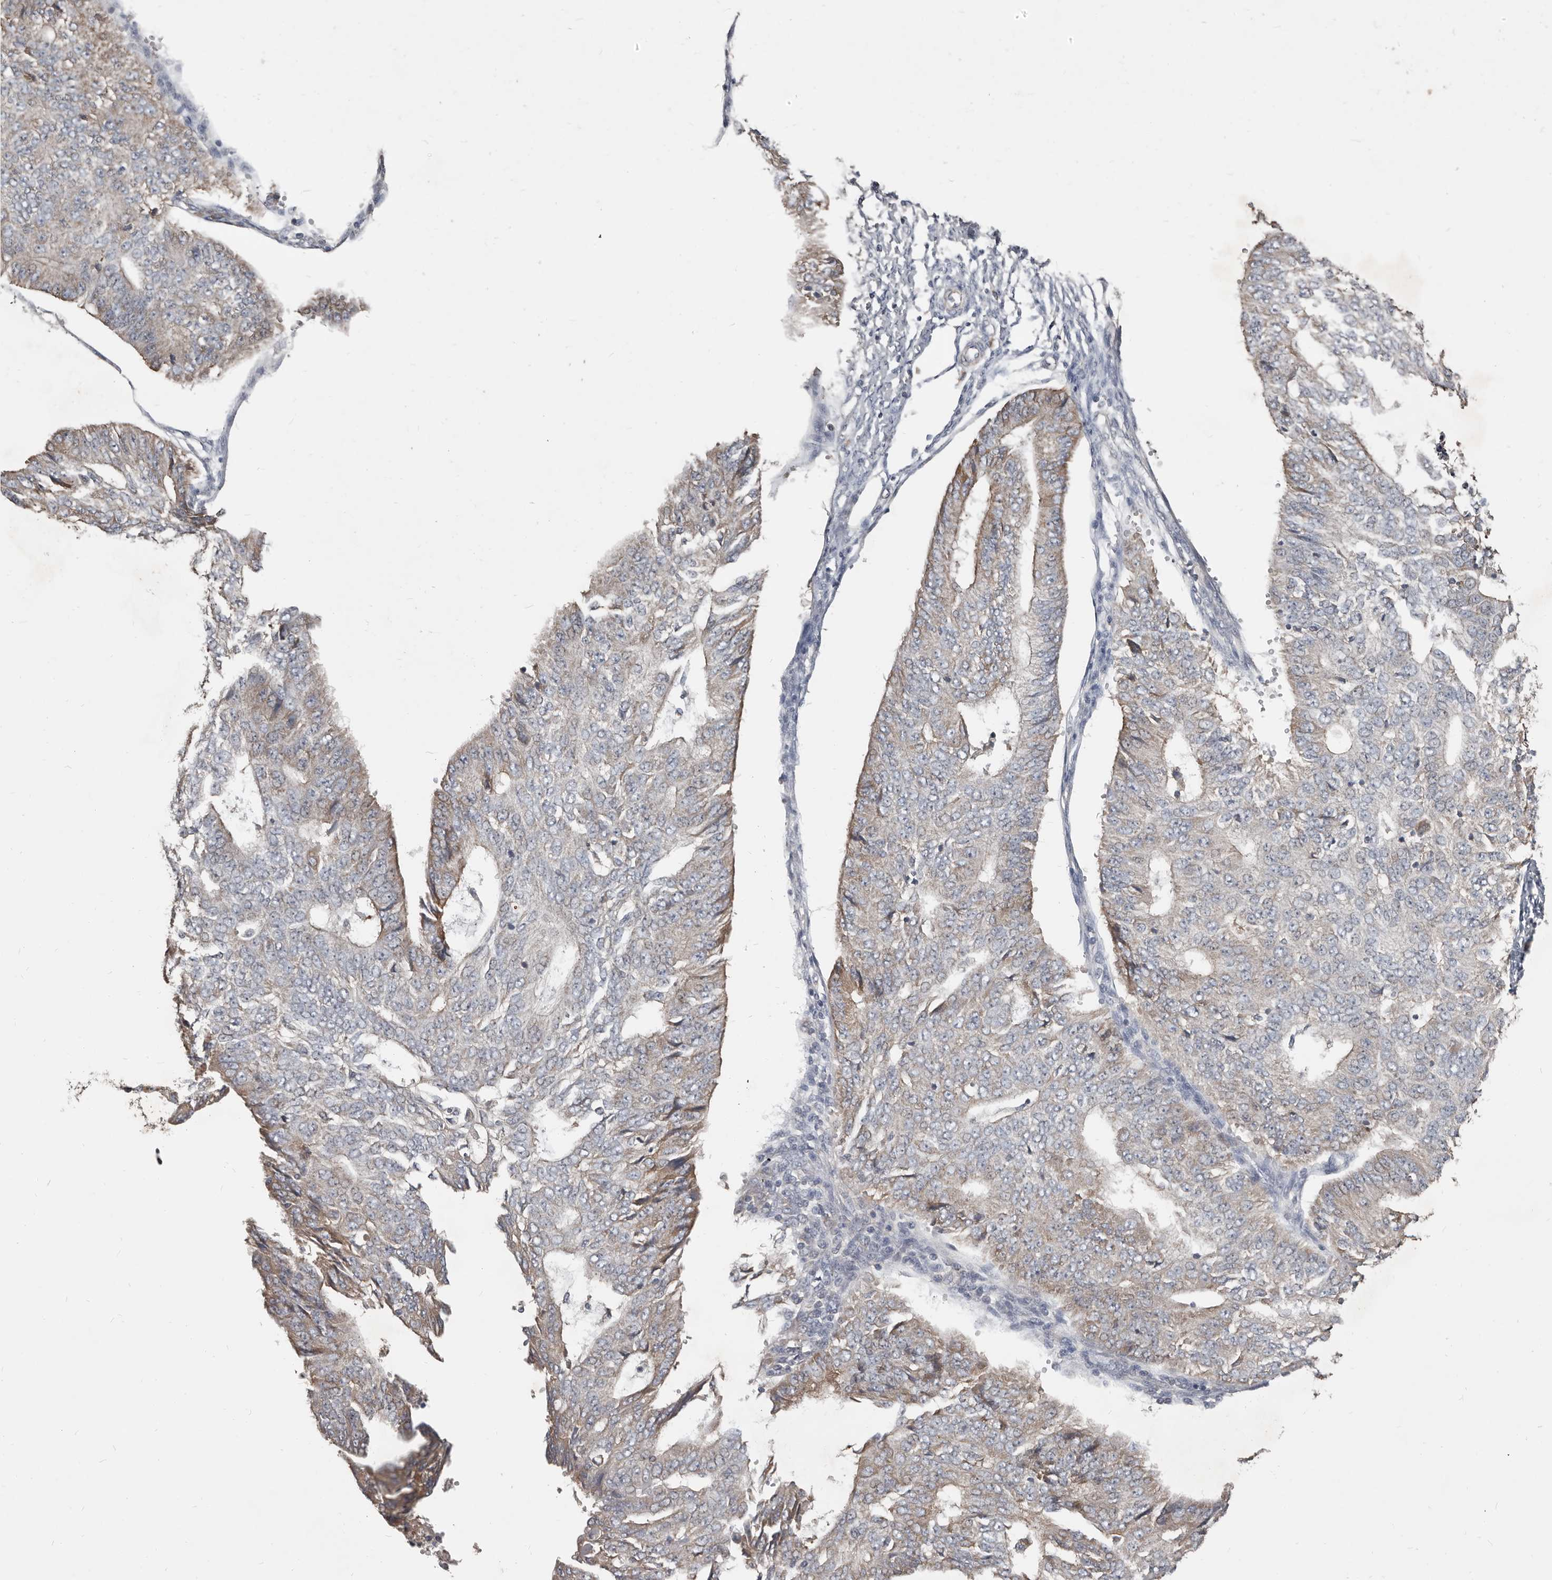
{"staining": {"intensity": "moderate", "quantity": "<25%", "location": "cytoplasmic/membranous"}, "tissue": "endometrial cancer", "cell_type": "Tumor cells", "image_type": "cancer", "snomed": [{"axis": "morphology", "description": "Adenocarcinoma, NOS"}, {"axis": "topography", "description": "Endometrium"}], "caption": "Immunohistochemistry image of endometrial adenocarcinoma stained for a protein (brown), which demonstrates low levels of moderate cytoplasmic/membranous expression in about <25% of tumor cells.", "gene": "AKNAD1", "patient": {"sex": "female", "age": 32}}